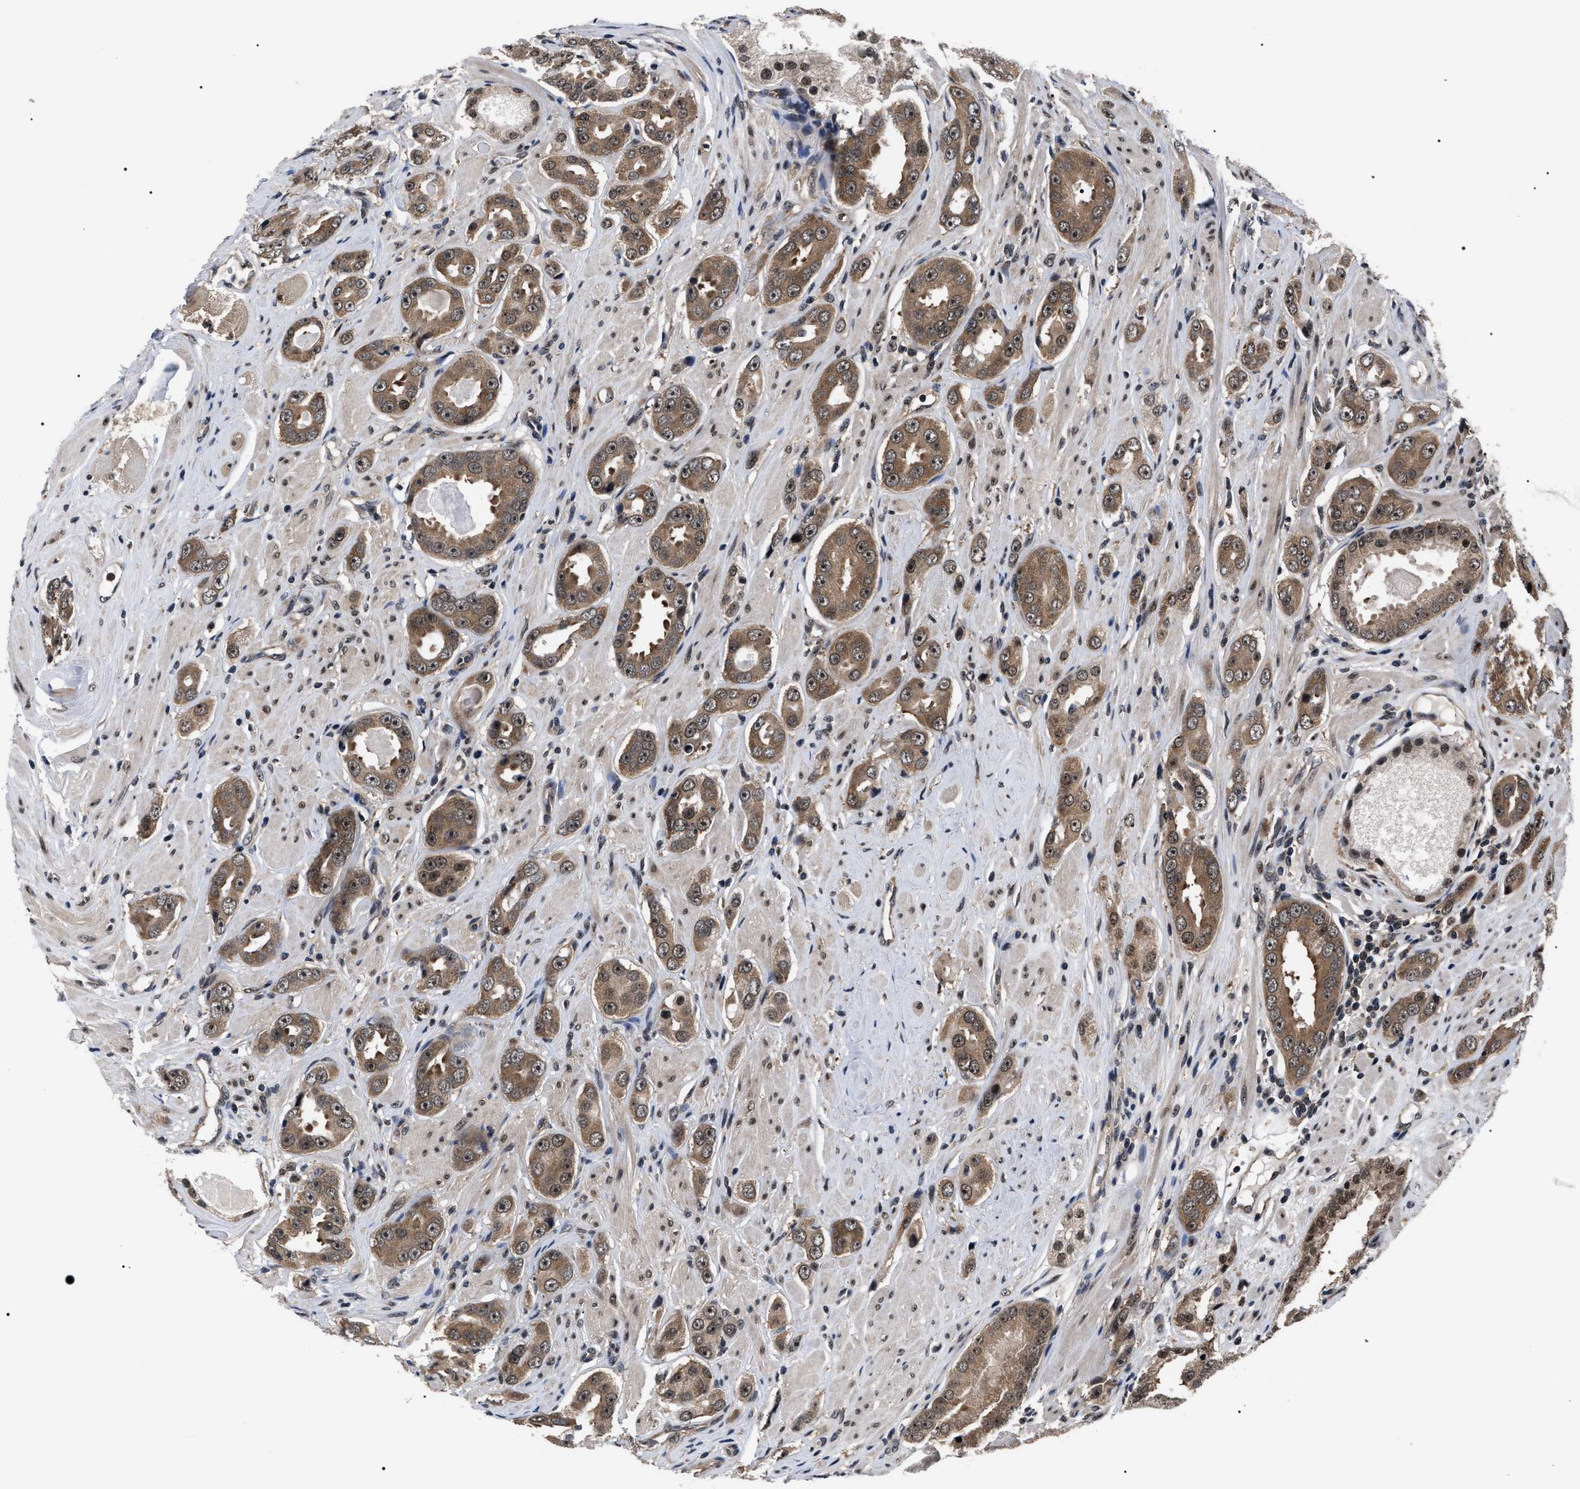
{"staining": {"intensity": "moderate", "quantity": ">75%", "location": "cytoplasmic/membranous,nuclear"}, "tissue": "prostate cancer", "cell_type": "Tumor cells", "image_type": "cancer", "snomed": [{"axis": "morphology", "description": "Adenocarcinoma, Medium grade"}, {"axis": "topography", "description": "Prostate"}], "caption": "An immunohistochemistry (IHC) image of tumor tissue is shown. Protein staining in brown shows moderate cytoplasmic/membranous and nuclear positivity in prostate adenocarcinoma (medium-grade) within tumor cells. (DAB (3,3'-diaminobenzidine) = brown stain, brightfield microscopy at high magnification).", "gene": "CSNK2A1", "patient": {"sex": "male", "age": 53}}